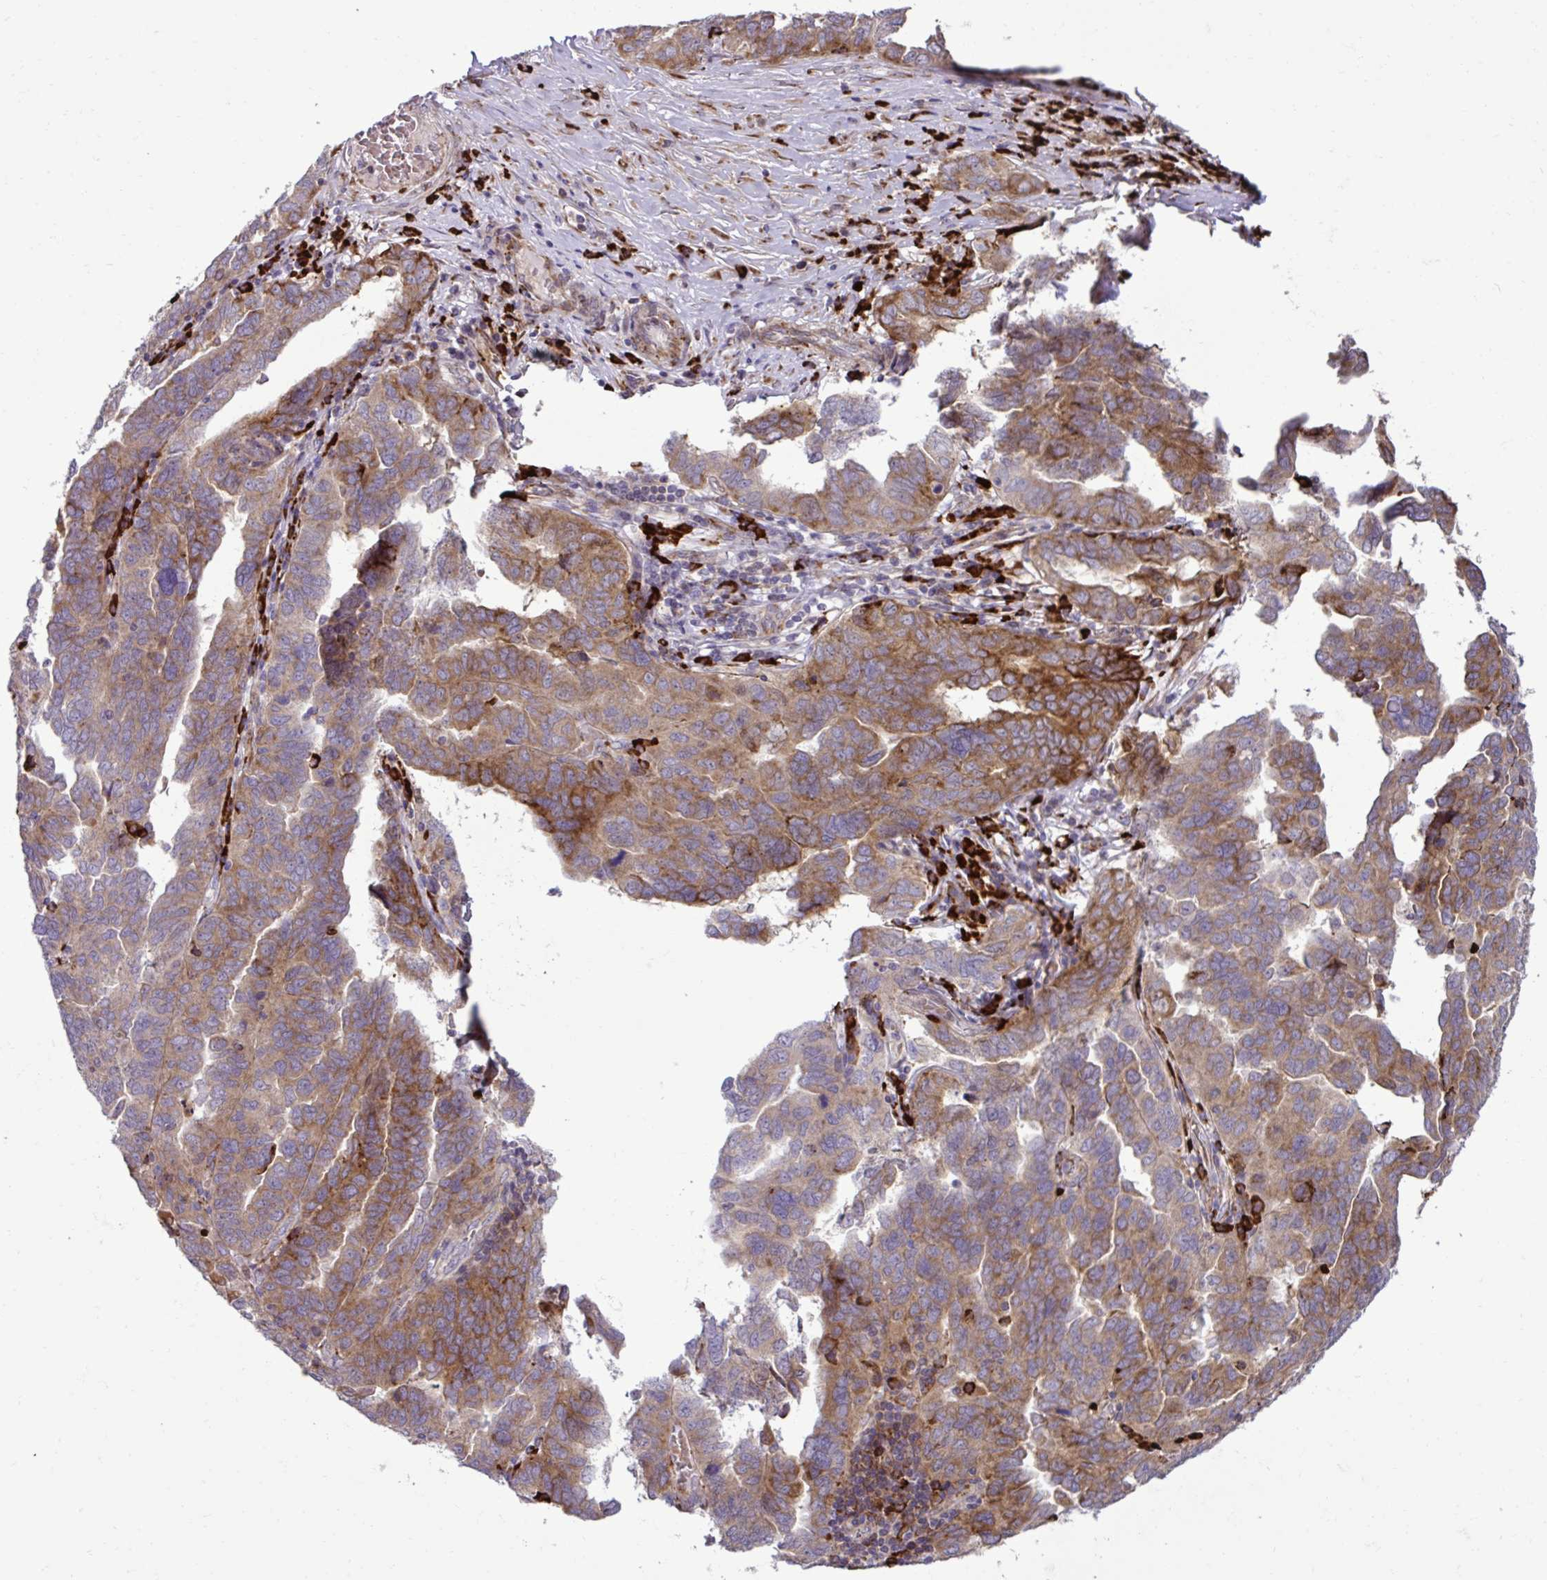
{"staining": {"intensity": "moderate", "quantity": ">75%", "location": "cytoplasmic/membranous"}, "tissue": "ovarian cancer", "cell_type": "Tumor cells", "image_type": "cancer", "snomed": [{"axis": "morphology", "description": "Cystadenocarcinoma, serous, NOS"}, {"axis": "topography", "description": "Ovary"}], "caption": "Ovarian serous cystadenocarcinoma stained with DAB immunohistochemistry (IHC) reveals medium levels of moderate cytoplasmic/membranous expression in about >75% of tumor cells.", "gene": "LIMS1", "patient": {"sex": "female", "age": 64}}